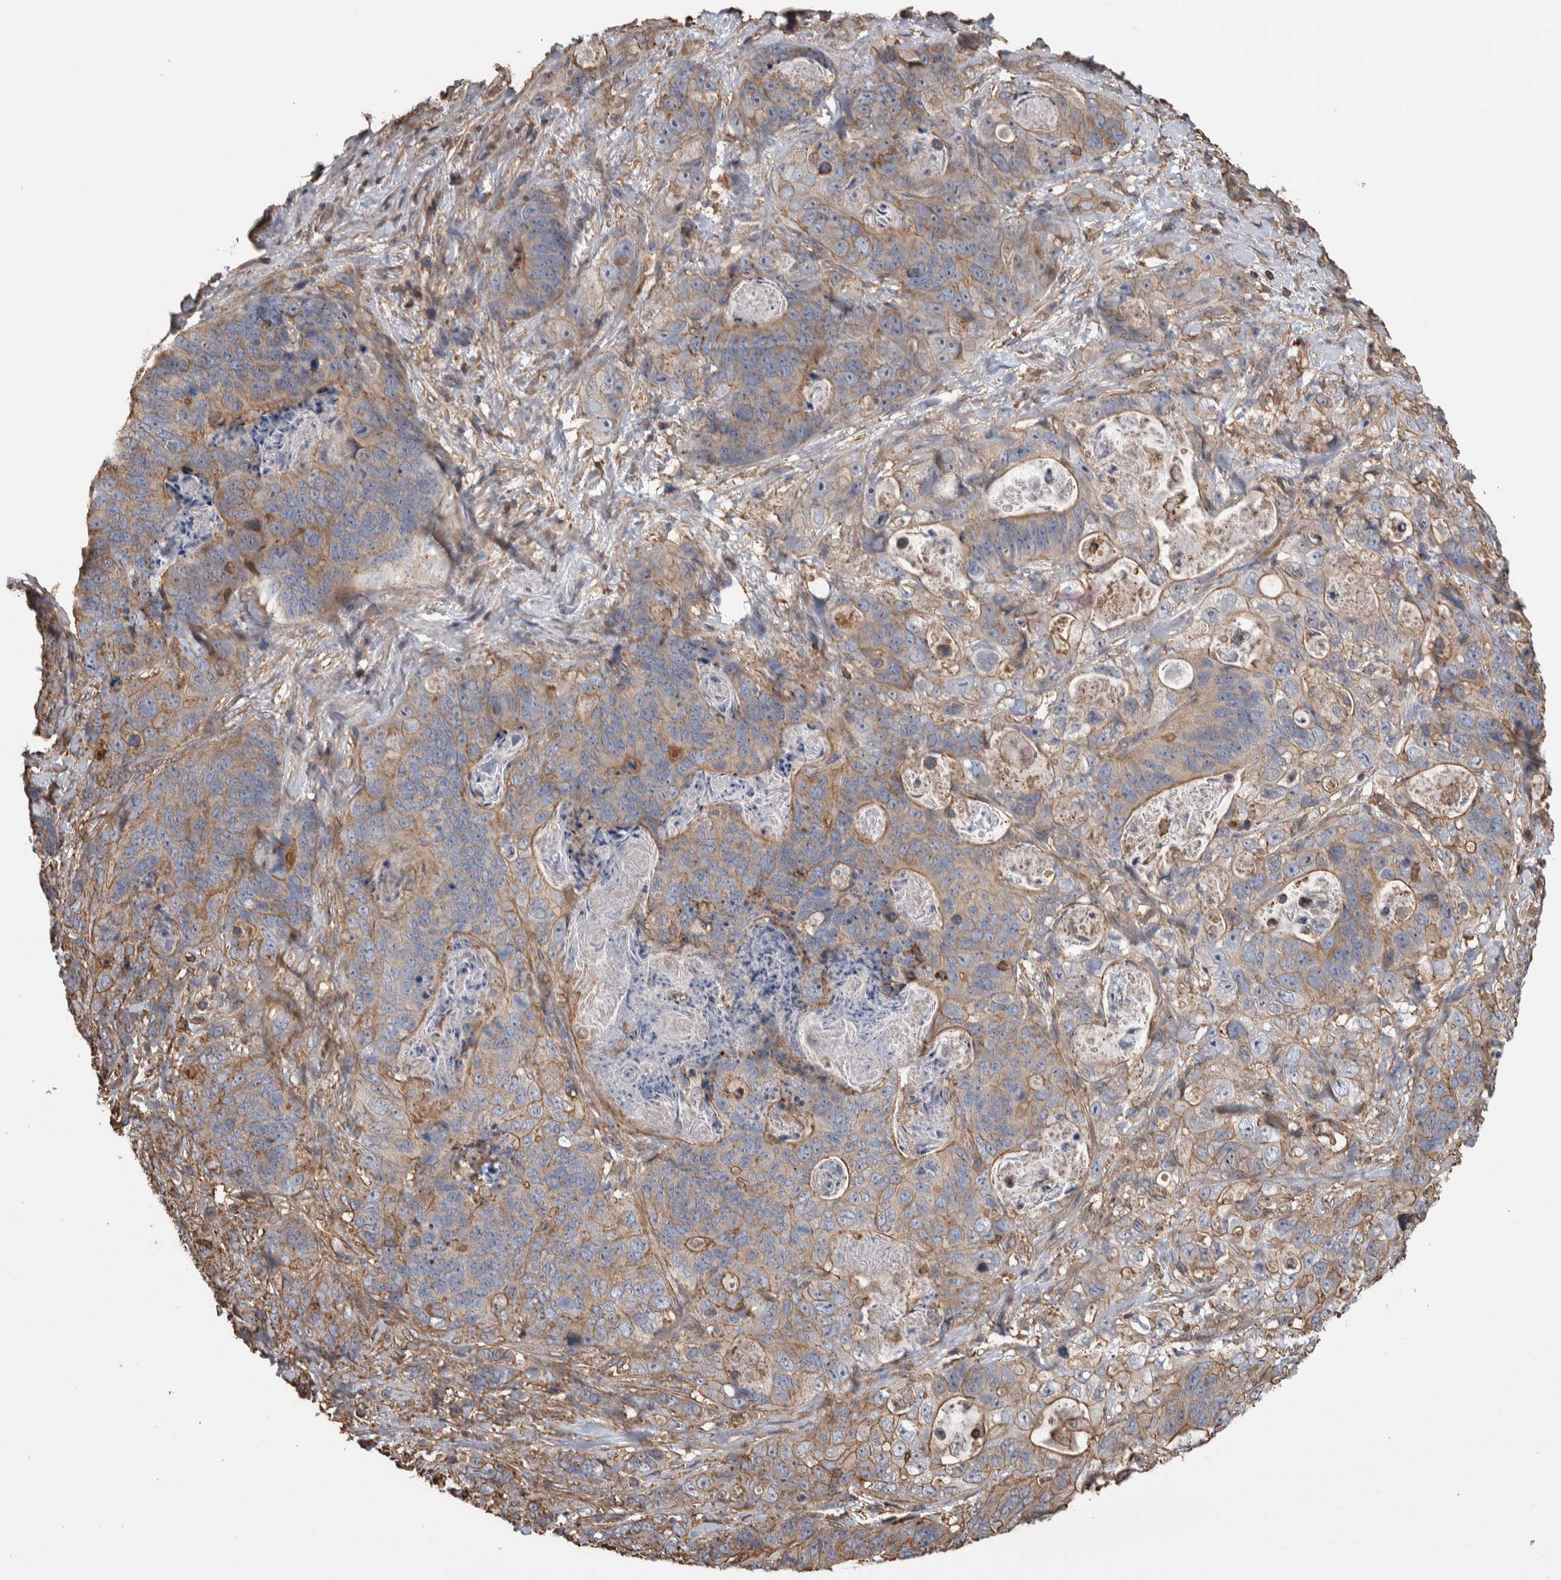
{"staining": {"intensity": "weak", "quantity": ">75%", "location": "cytoplasmic/membranous"}, "tissue": "stomach cancer", "cell_type": "Tumor cells", "image_type": "cancer", "snomed": [{"axis": "morphology", "description": "Normal tissue, NOS"}, {"axis": "morphology", "description": "Adenocarcinoma, NOS"}, {"axis": "topography", "description": "Stomach"}], "caption": "Weak cytoplasmic/membranous protein staining is present in approximately >75% of tumor cells in adenocarcinoma (stomach).", "gene": "ENPP2", "patient": {"sex": "female", "age": 89}}